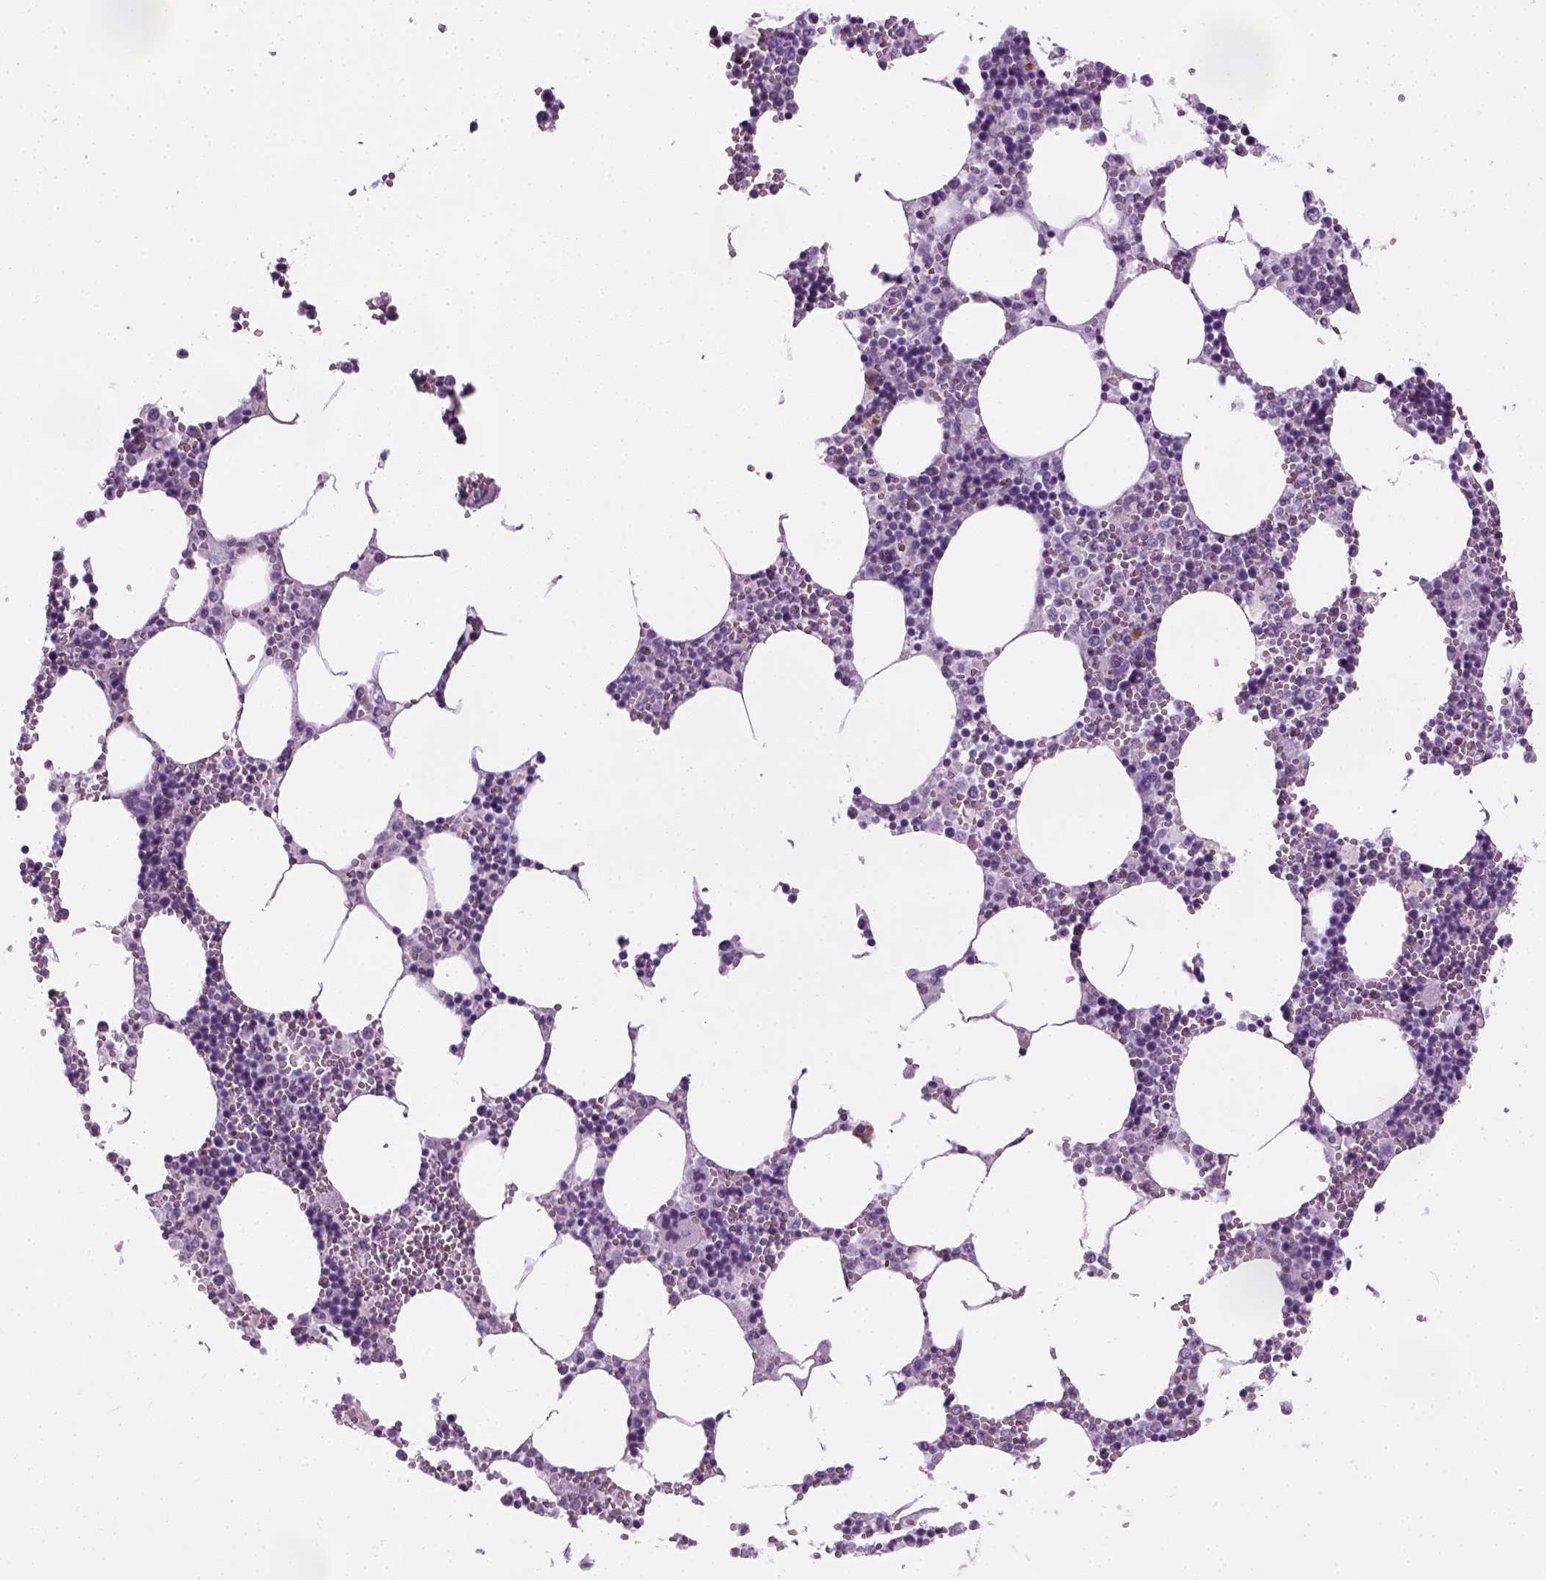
{"staining": {"intensity": "negative", "quantity": "none", "location": "none"}, "tissue": "bone marrow", "cell_type": "Hematopoietic cells", "image_type": "normal", "snomed": [{"axis": "morphology", "description": "Normal tissue, NOS"}, {"axis": "topography", "description": "Bone marrow"}], "caption": "Micrograph shows no protein positivity in hematopoietic cells of normal bone marrow. Nuclei are stained in blue.", "gene": "CIBAR2", "patient": {"sex": "male", "age": 54}}